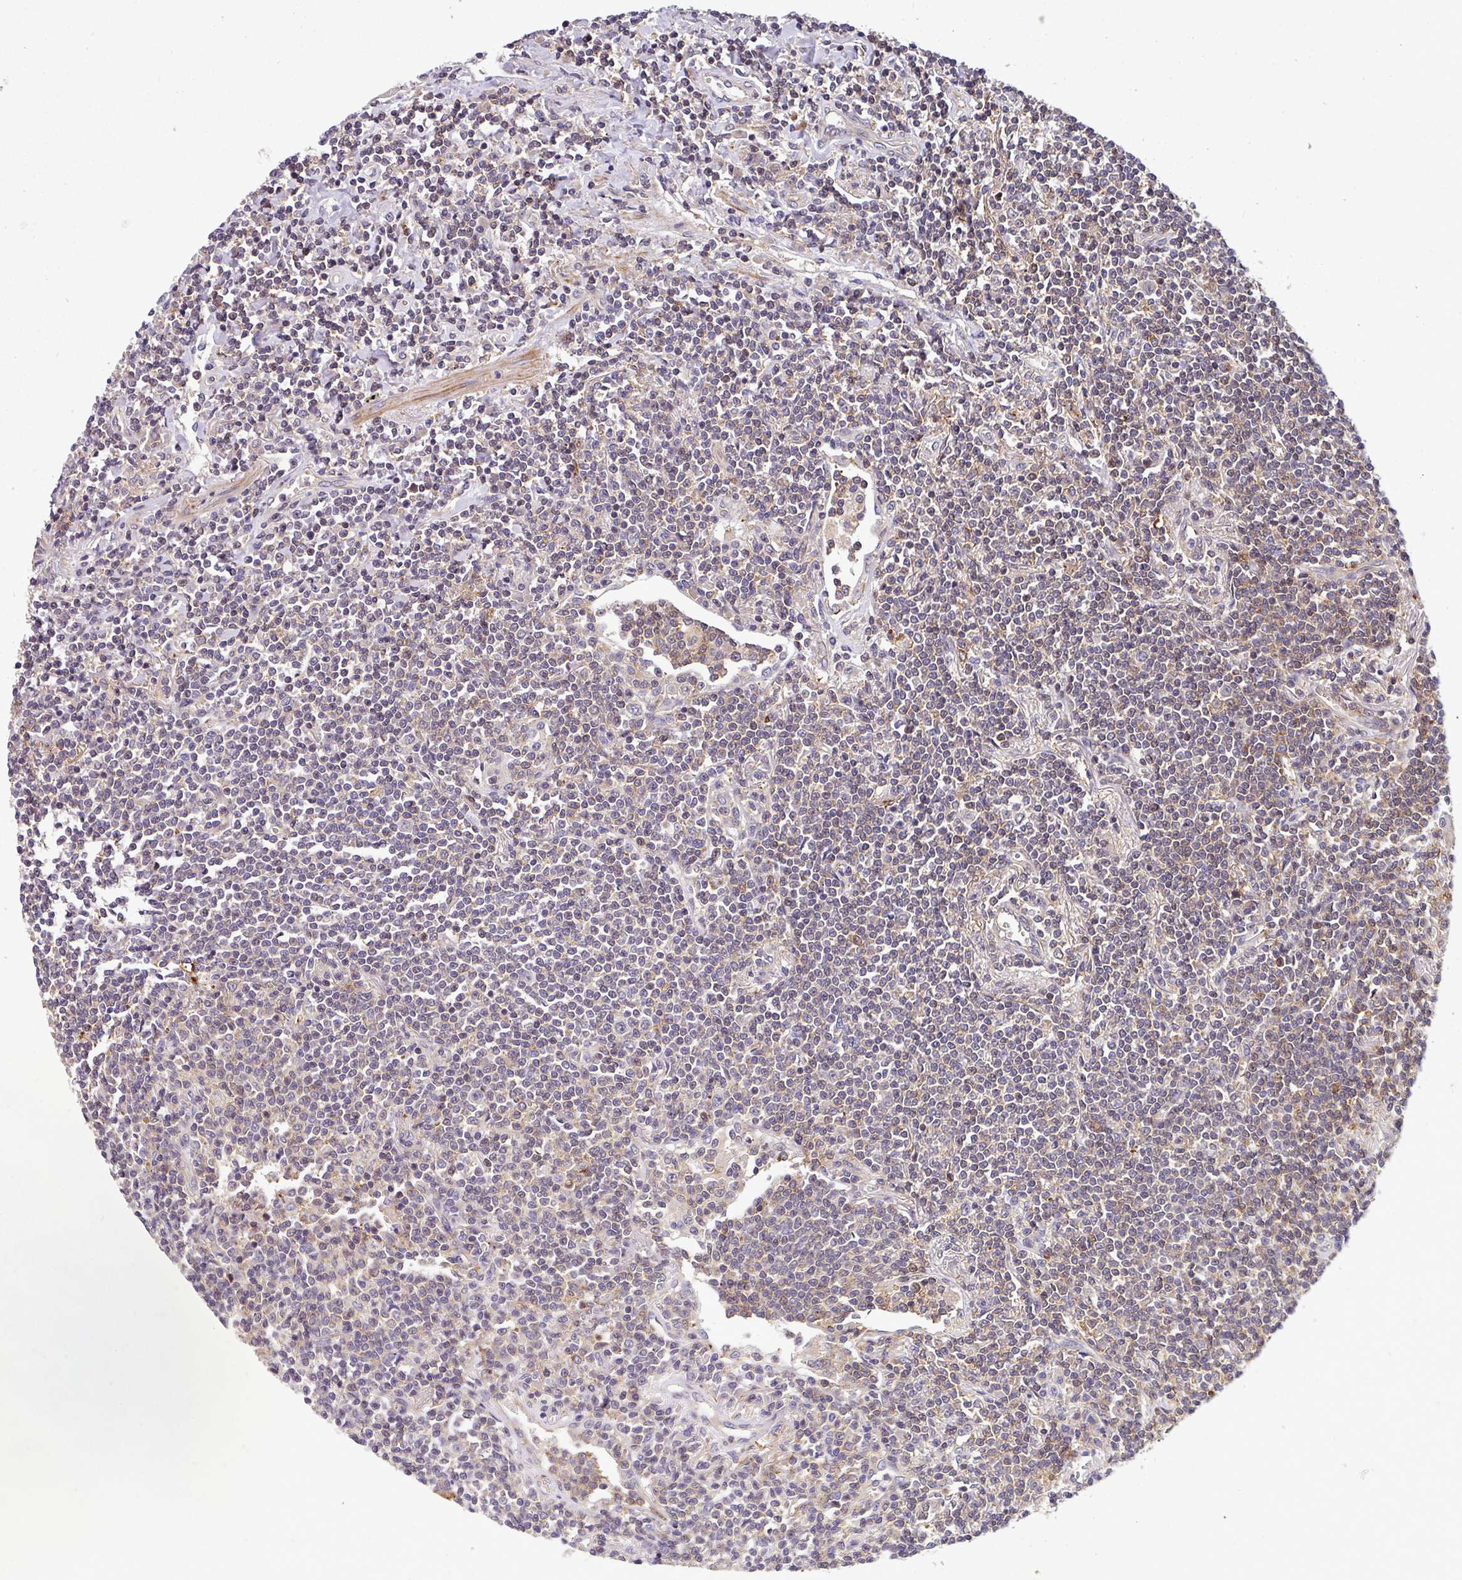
{"staining": {"intensity": "weak", "quantity": "25%-75%", "location": "cytoplasmic/membranous"}, "tissue": "lymphoma", "cell_type": "Tumor cells", "image_type": "cancer", "snomed": [{"axis": "morphology", "description": "Malignant lymphoma, non-Hodgkin's type, Low grade"}, {"axis": "topography", "description": "Lung"}], "caption": "Immunohistochemistry (IHC) photomicrograph of neoplastic tissue: malignant lymphoma, non-Hodgkin's type (low-grade) stained using IHC displays low levels of weak protein expression localized specifically in the cytoplasmic/membranous of tumor cells, appearing as a cytoplasmic/membranous brown color.", "gene": "CASS4", "patient": {"sex": "female", "age": 71}}